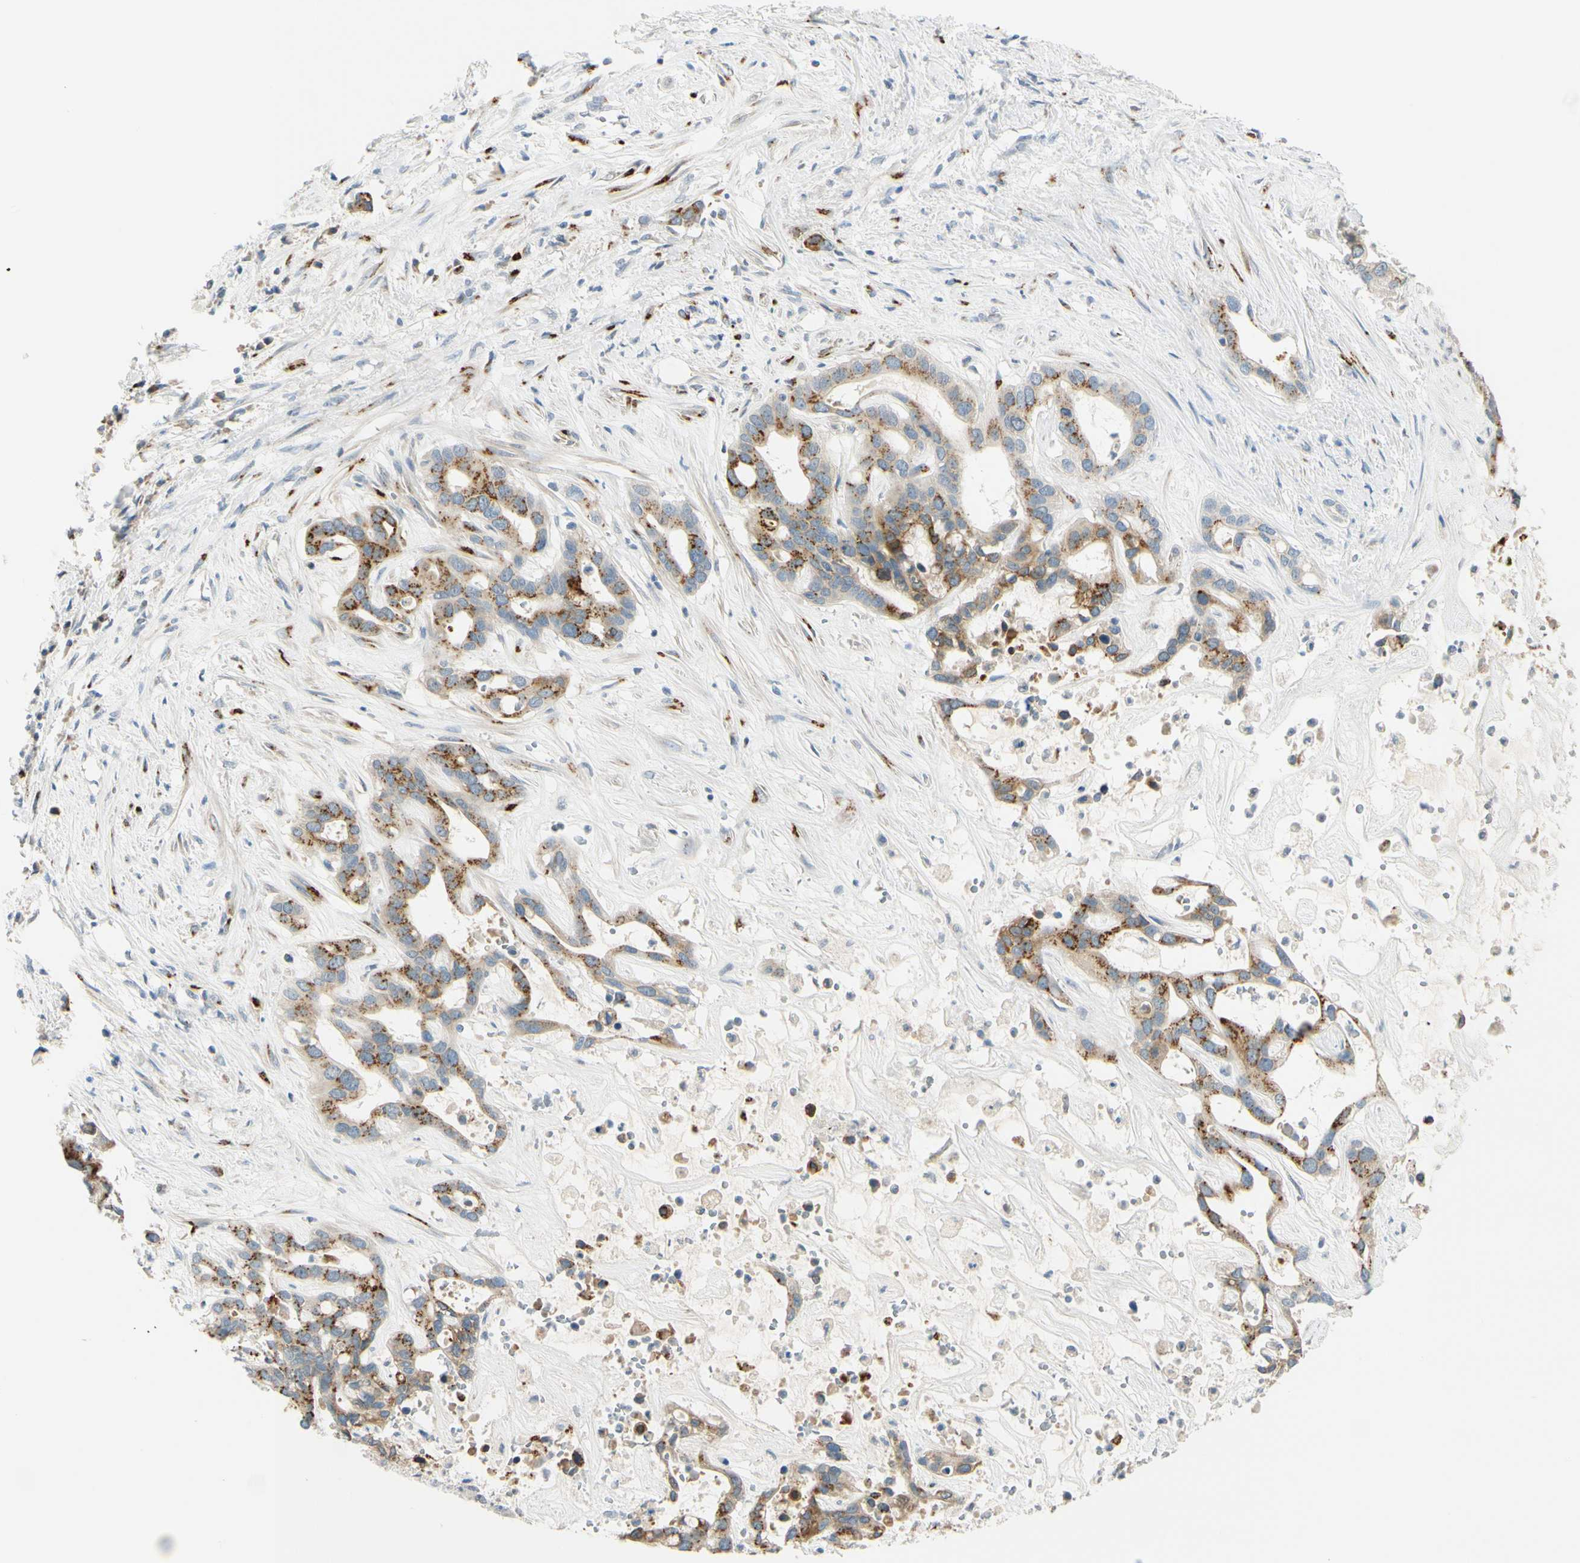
{"staining": {"intensity": "strong", "quantity": ">75%", "location": "cytoplasmic/membranous"}, "tissue": "liver cancer", "cell_type": "Tumor cells", "image_type": "cancer", "snomed": [{"axis": "morphology", "description": "Cholangiocarcinoma"}, {"axis": "topography", "description": "Liver"}], "caption": "Protein expression by IHC reveals strong cytoplasmic/membranous positivity in about >75% of tumor cells in liver cancer (cholangiocarcinoma). Immunohistochemistry (ihc) stains the protein in brown and the nuclei are stained blue.", "gene": "GALNT5", "patient": {"sex": "female", "age": 65}}